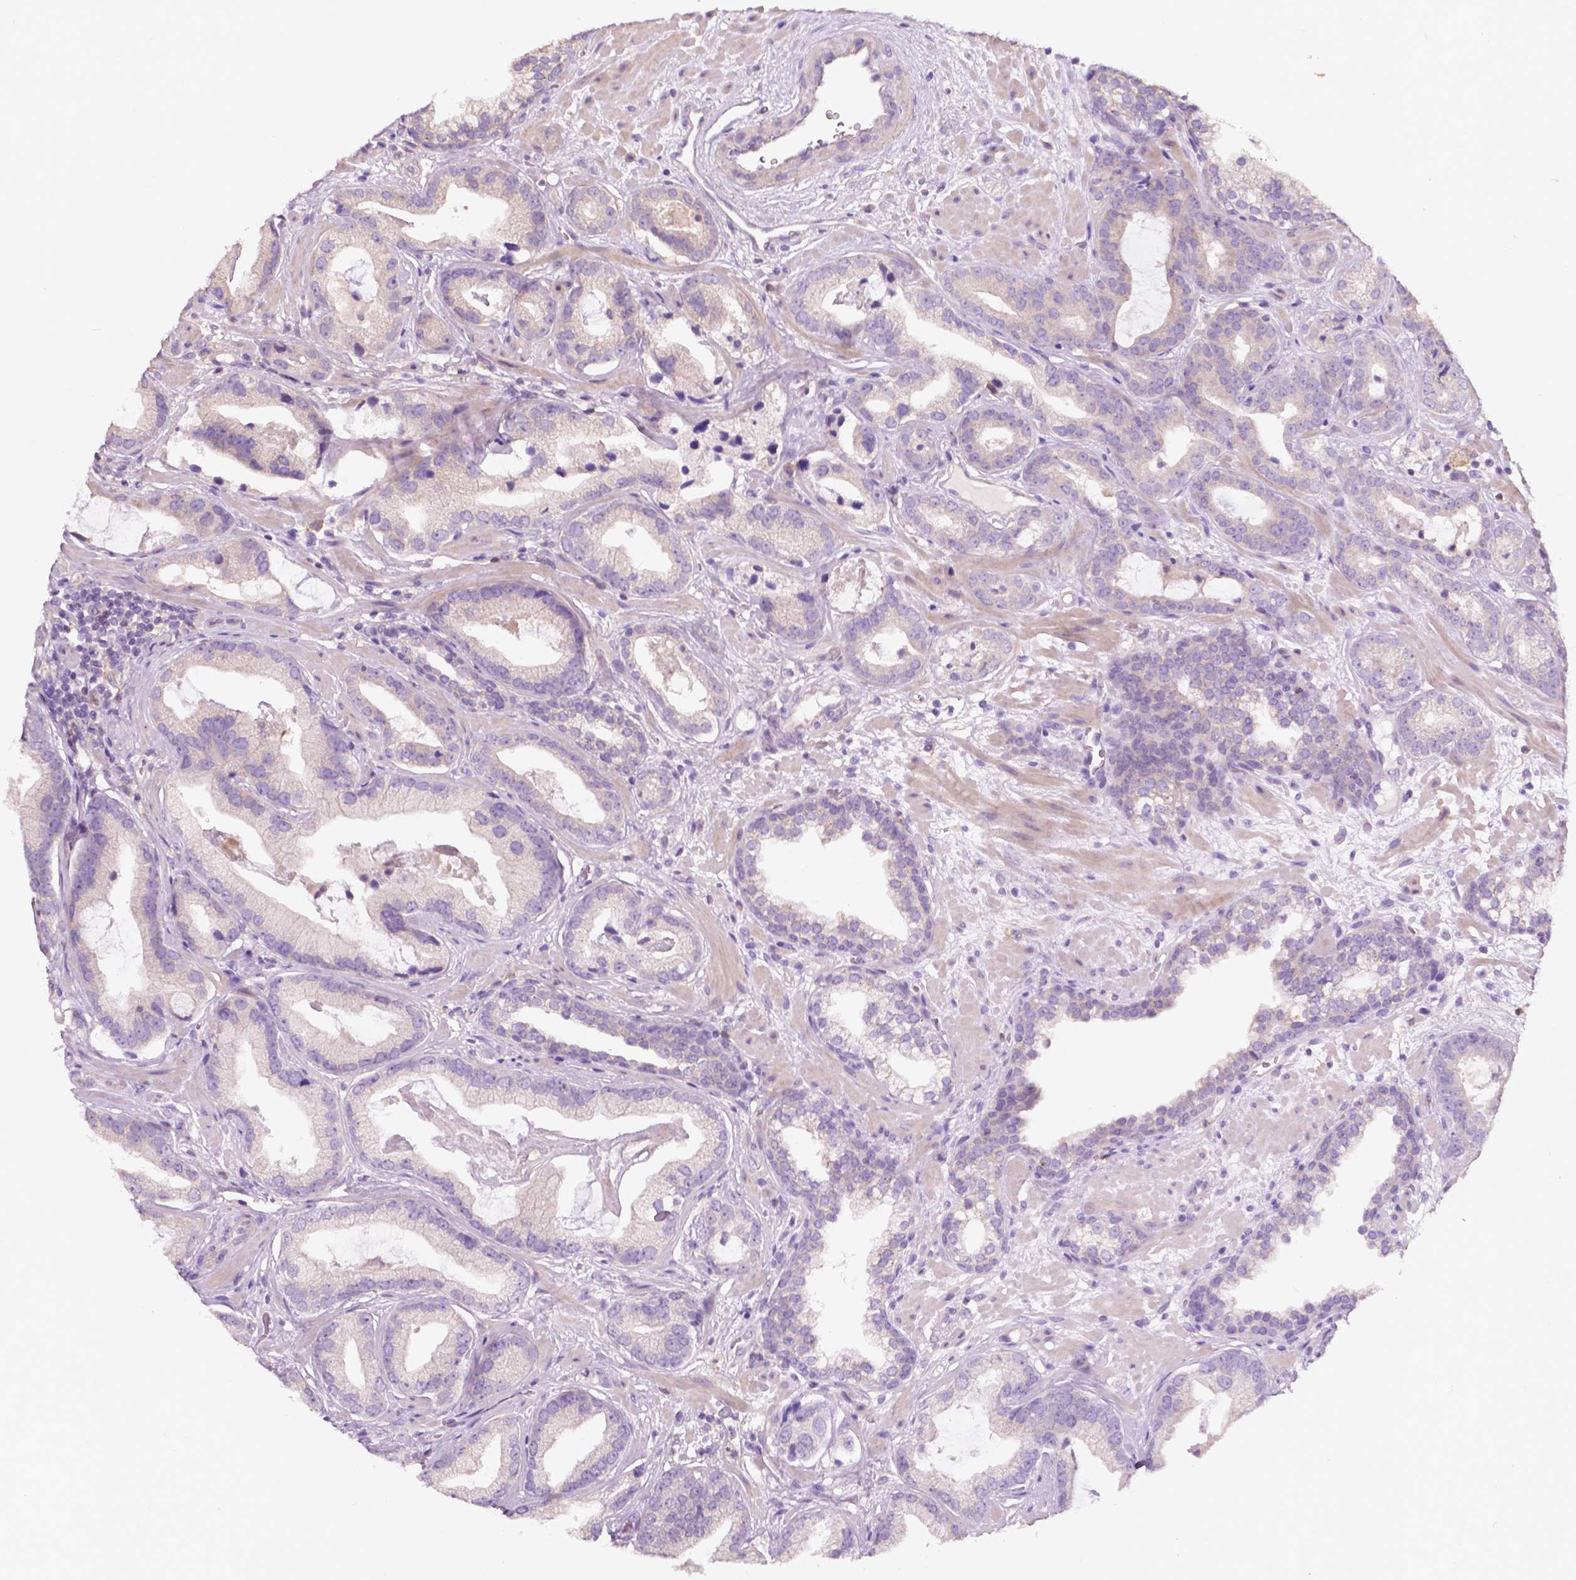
{"staining": {"intensity": "negative", "quantity": "none", "location": "none"}, "tissue": "prostate cancer", "cell_type": "Tumor cells", "image_type": "cancer", "snomed": [{"axis": "morphology", "description": "Adenocarcinoma, Low grade"}, {"axis": "topography", "description": "Prostate"}], "caption": "A high-resolution photomicrograph shows immunohistochemistry (IHC) staining of prostate low-grade adenocarcinoma, which exhibits no significant expression in tumor cells.", "gene": "SEMA4A", "patient": {"sex": "male", "age": 62}}